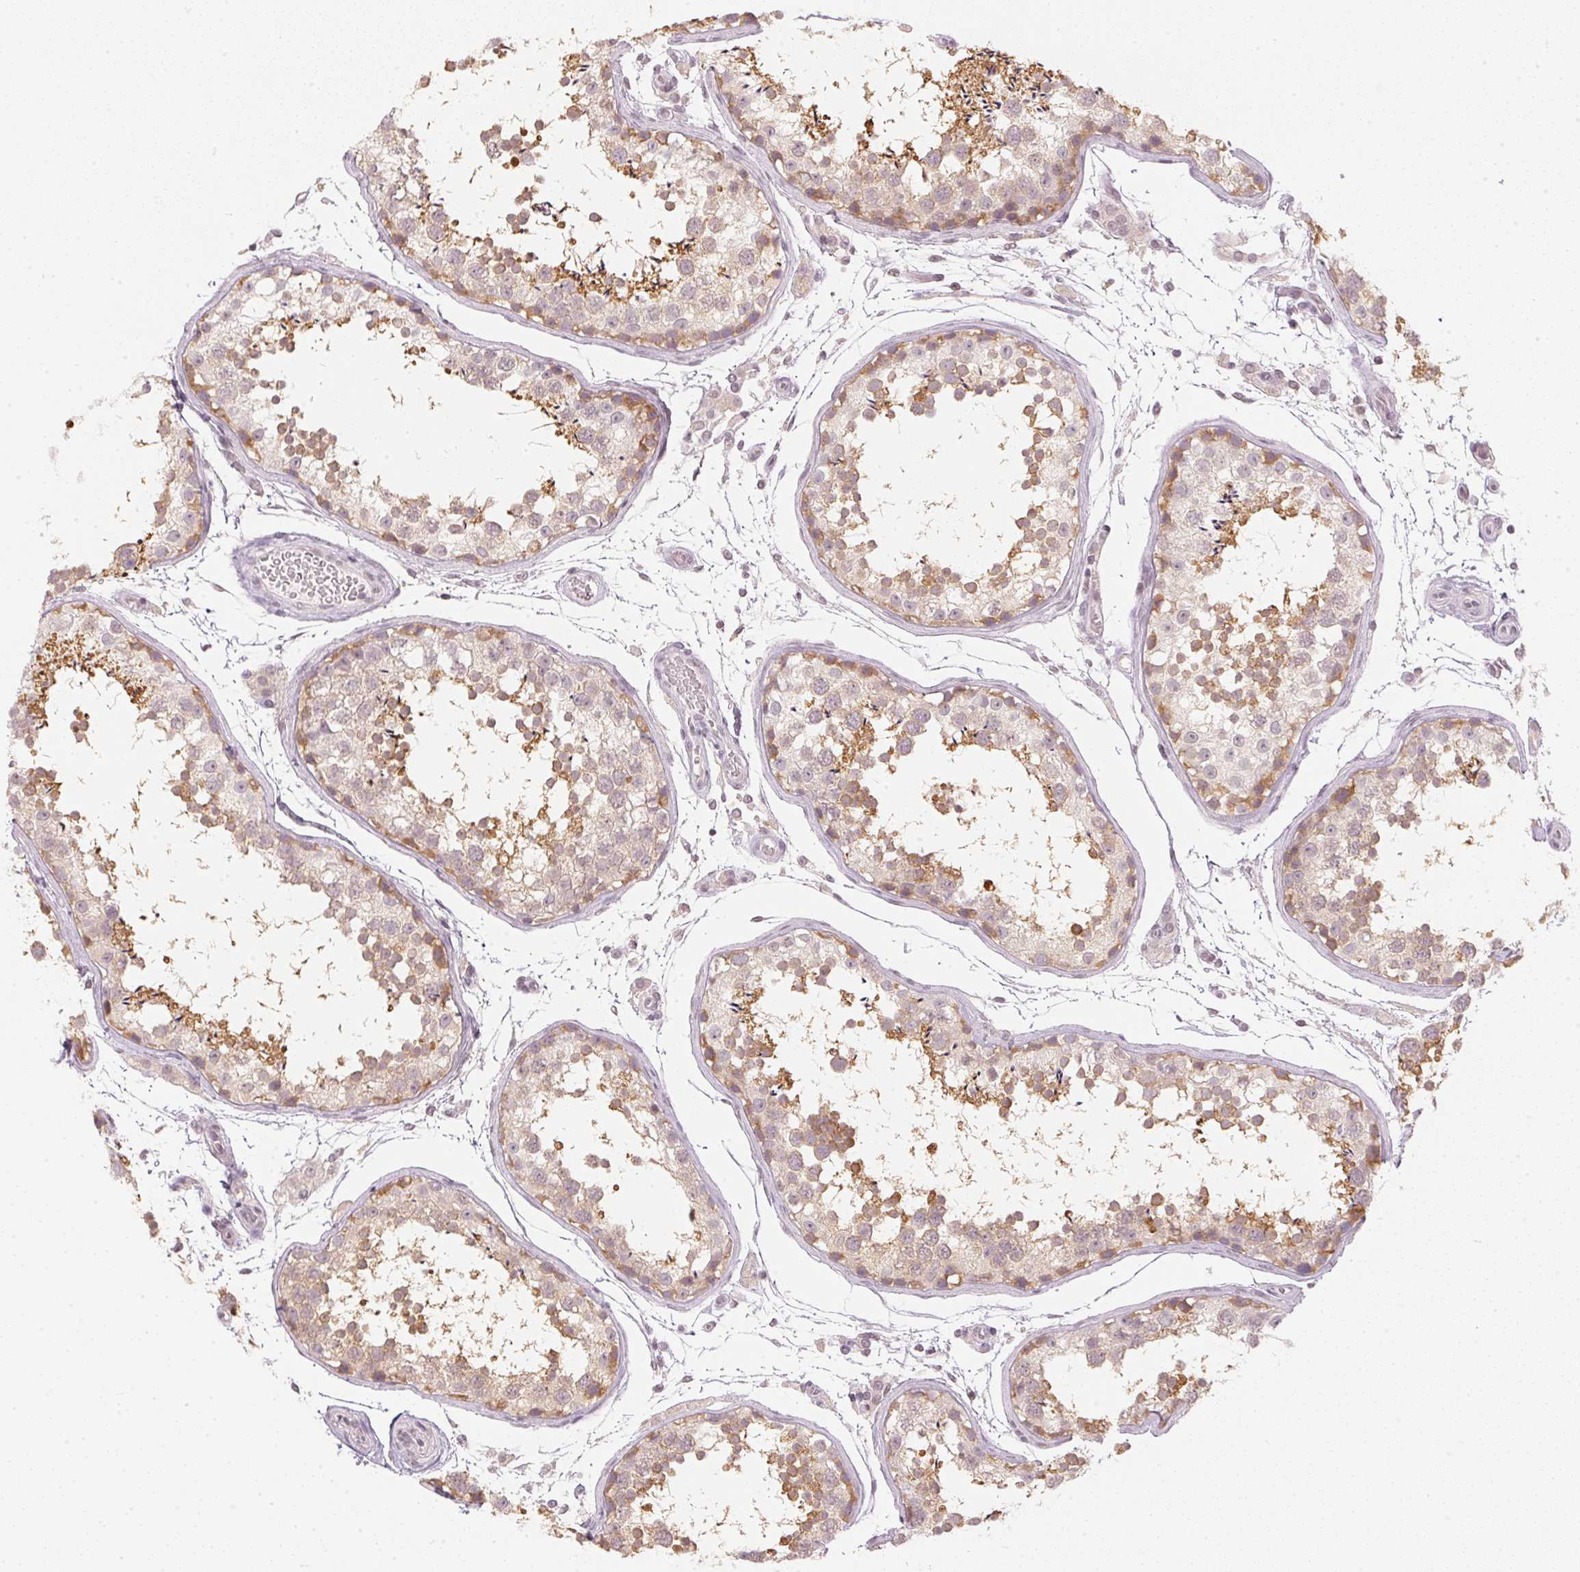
{"staining": {"intensity": "moderate", "quantity": "25%-75%", "location": "cytoplasmic/membranous"}, "tissue": "testis", "cell_type": "Cells in seminiferous ducts", "image_type": "normal", "snomed": [{"axis": "morphology", "description": "Normal tissue, NOS"}, {"axis": "topography", "description": "Testis"}], "caption": "Protein expression analysis of unremarkable human testis reveals moderate cytoplasmic/membranous positivity in about 25%-75% of cells in seminiferous ducts.", "gene": "KPRP", "patient": {"sex": "male", "age": 29}}